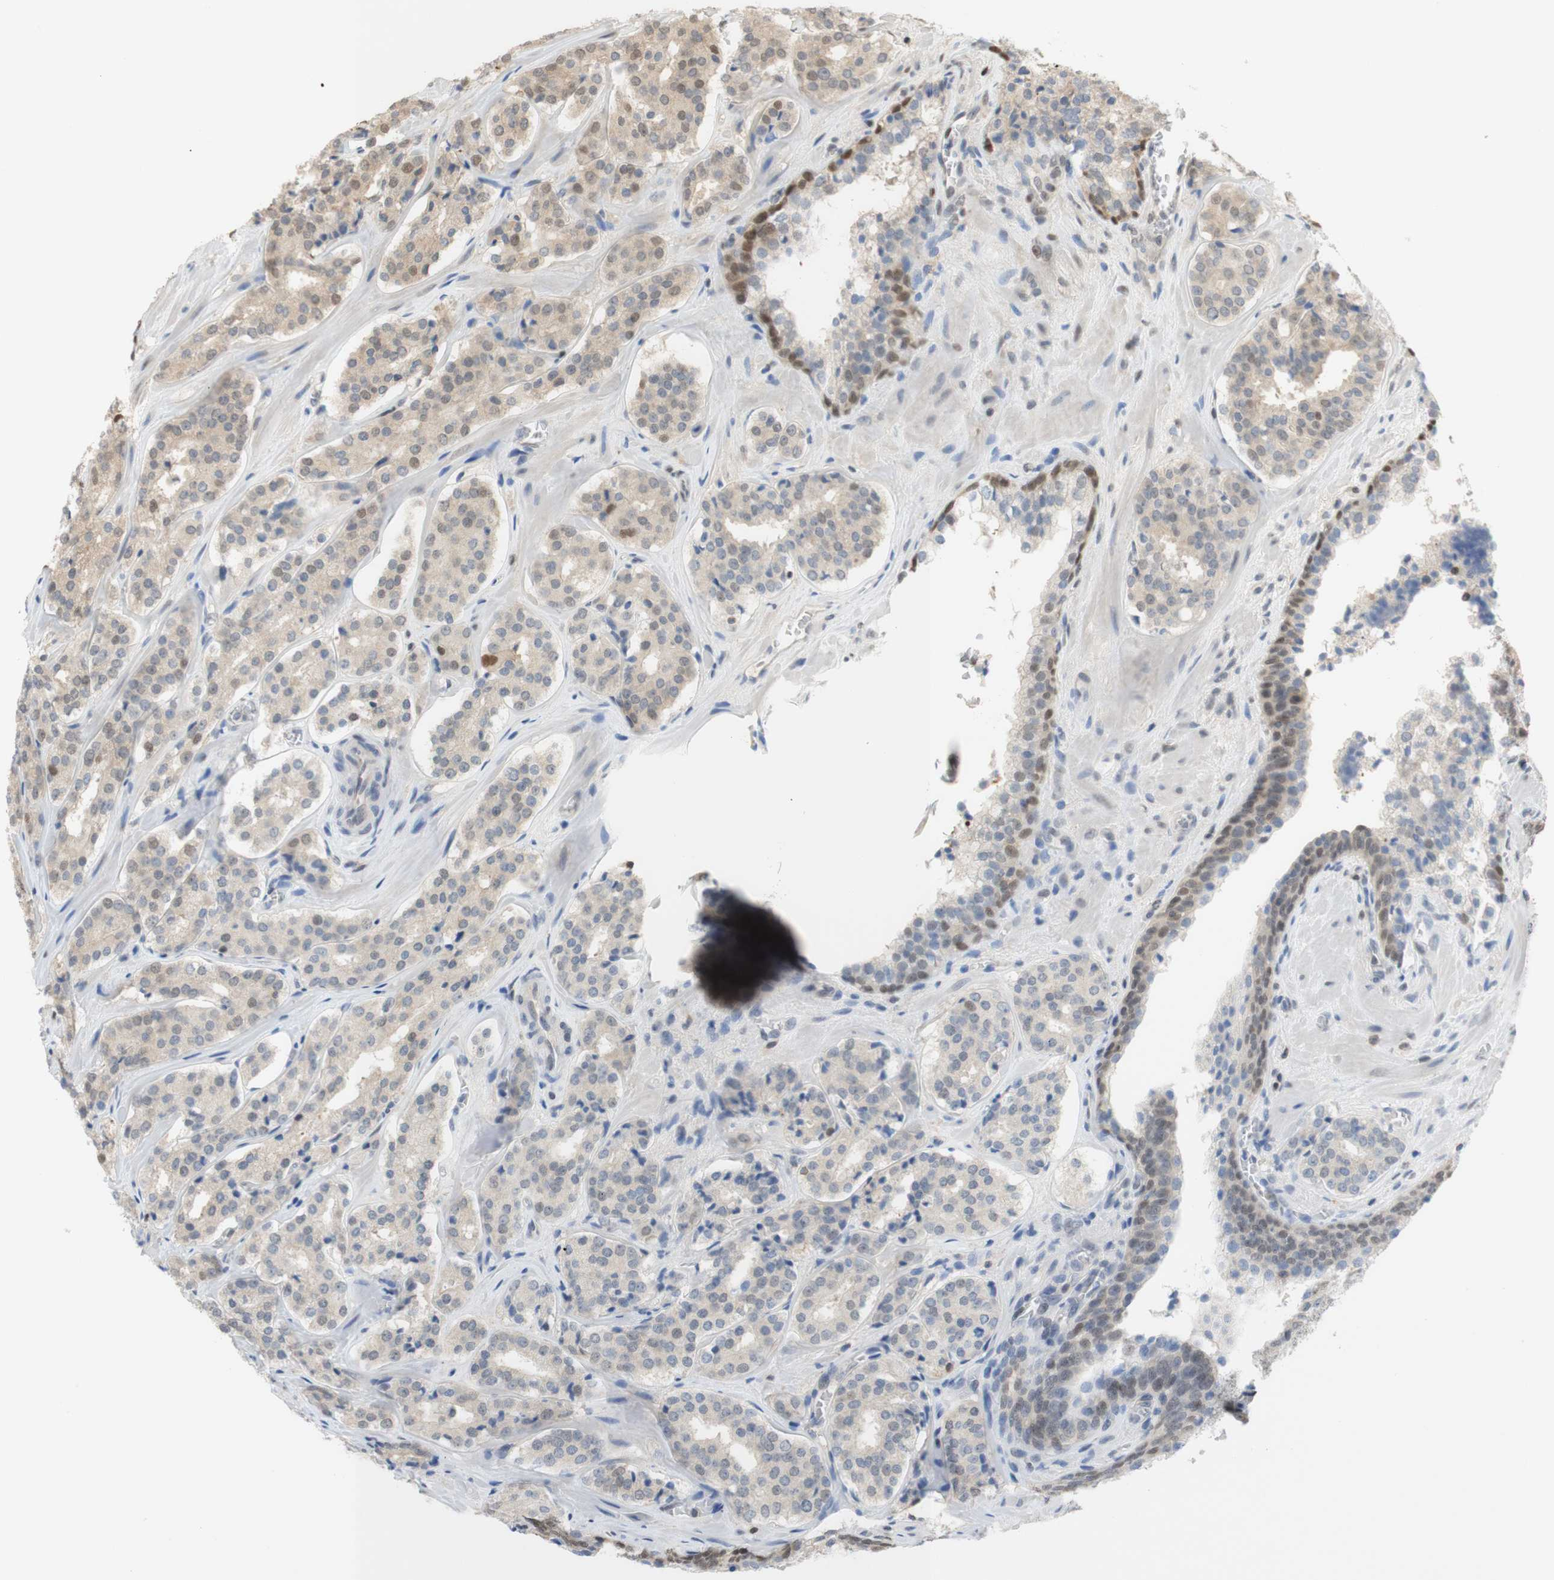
{"staining": {"intensity": "weak", "quantity": "<25%", "location": "cytoplasmic/membranous,nuclear"}, "tissue": "prostate cancer", "cell_type": "Tumor cells", "image_type": "cancer", "snomed": [{"axis": "morphology", "description": "Adenocarcinoma, High grade"}, {"axis": "topography", "description": "Prostate"}], "caption": "Protein analysis of prostate cancer exhibits no significant expression in tumor cells.", "gene": "NAP1L4", "patient": {"sex": "male", "age": 60}}